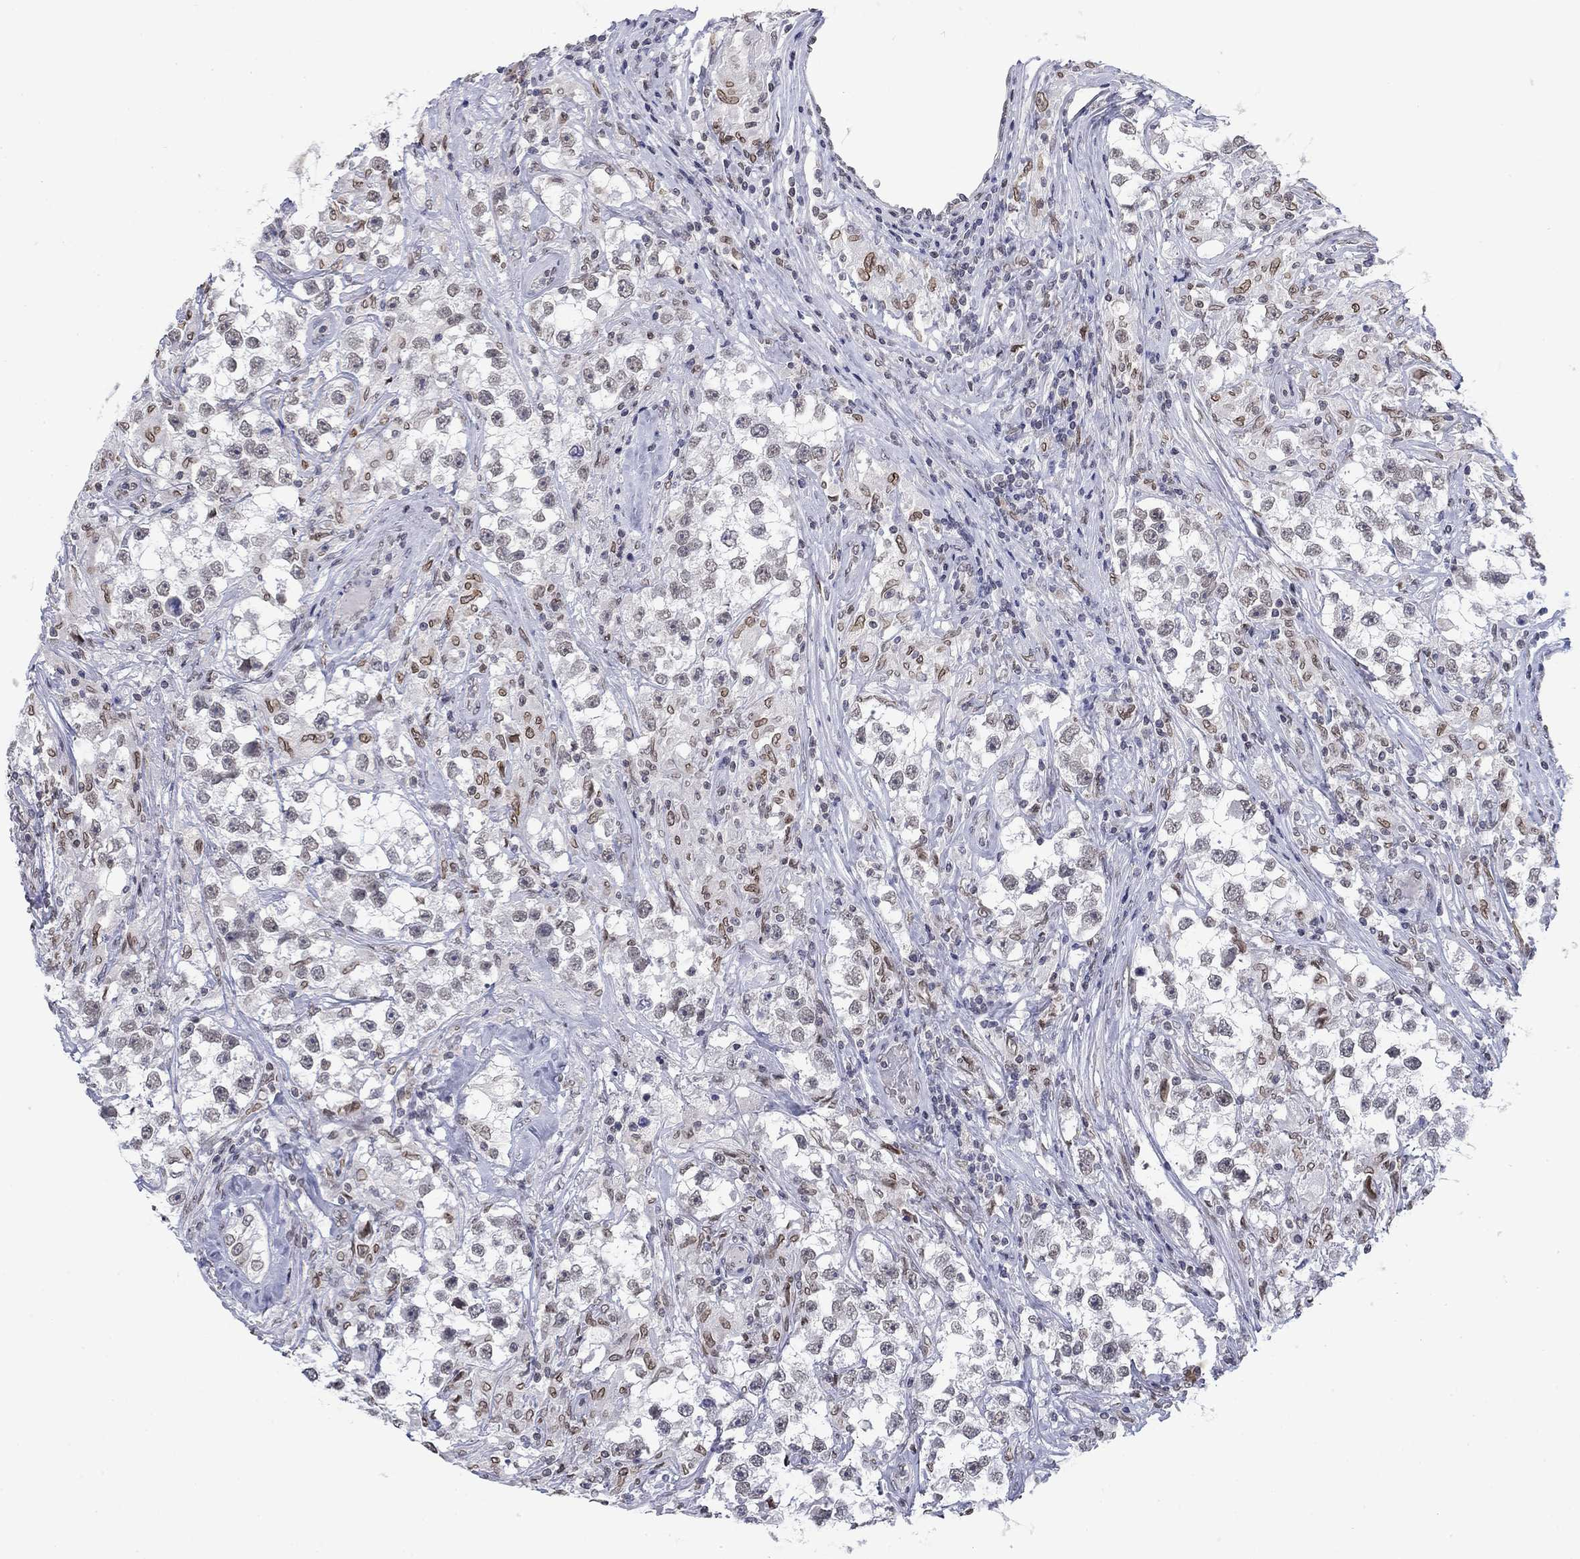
{"staining": {"intensity": "strong", "quantity": "<25%", "location": "cytoplasmic/membranous,nuclear"}, "tissue": "testis cancer", "cell_type": "Tumor cells", "image_type": "cancer", "snomed": [{"axis": "morphology", "description": "Seminoma, NOS"}, {"axis": "topography", "description": "Testis"}], "caption": "Immunohistochemistry of testis cancer (seminoma) reveals medium levels of strong cytoplasmic/membranous and nuclear expression in about <25% of tumor cells.", "gene": "TOR1AIP1", "patient": {"sex": "male", "age": 46}}